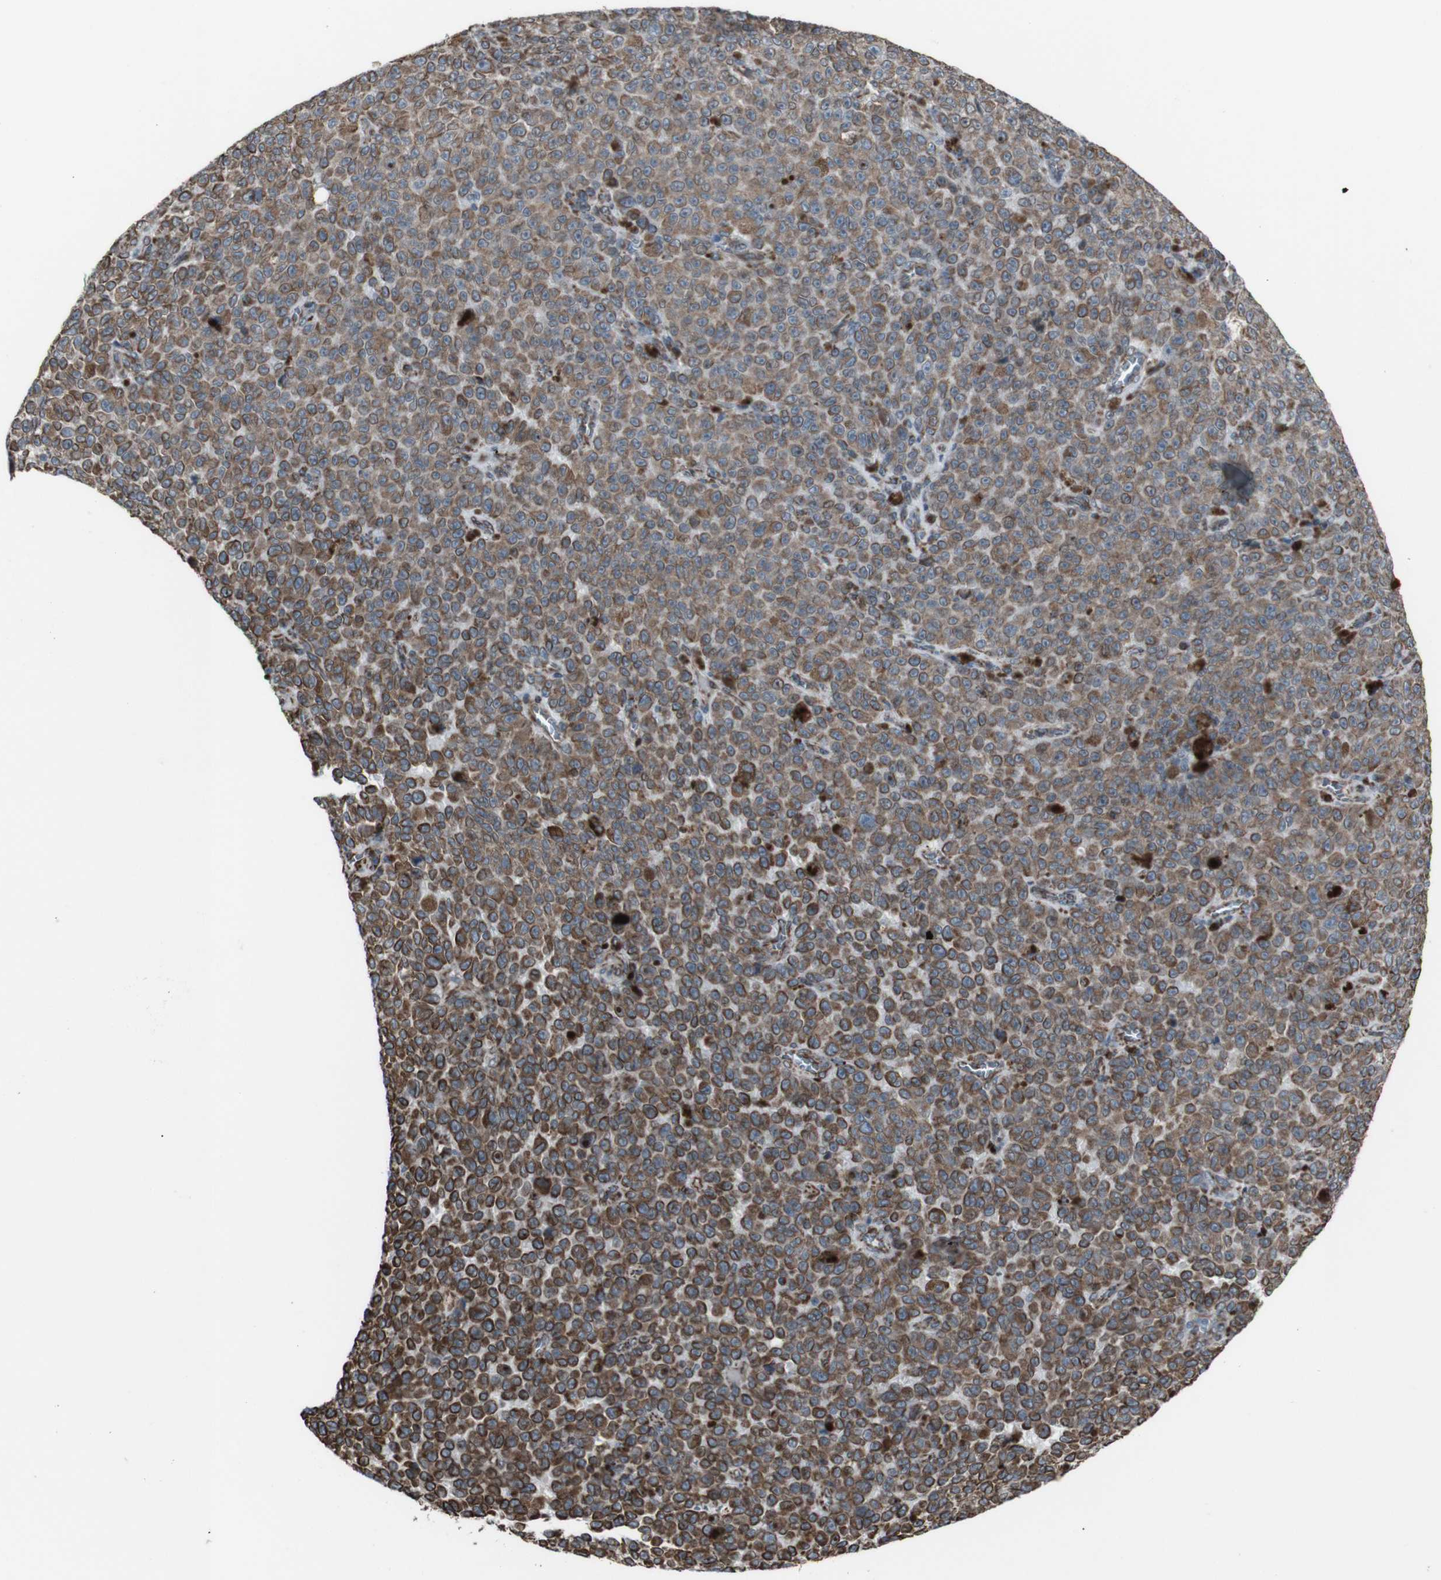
{"staining": {"intensity": "strong", "quantity": ">75%", "location": "cytoplasmic/membranous"}, "tissue": "melanoma", "cell_type": "Tumor cells", "image_type": "cancer", "snomed": [{"axis": "morphology", "description": "Malignant melanoma, NOS"}, {"axis": "topography", "description": "Skin"}], "caption": "Protein positivity by immunohistochemistry exhibits strong cytoplasmic/membranous positivity in approximately >75% of tumor cells in malignant melanoma.", "gene": "TMEM141", "patient": {"sex": "female", "age": 82}}